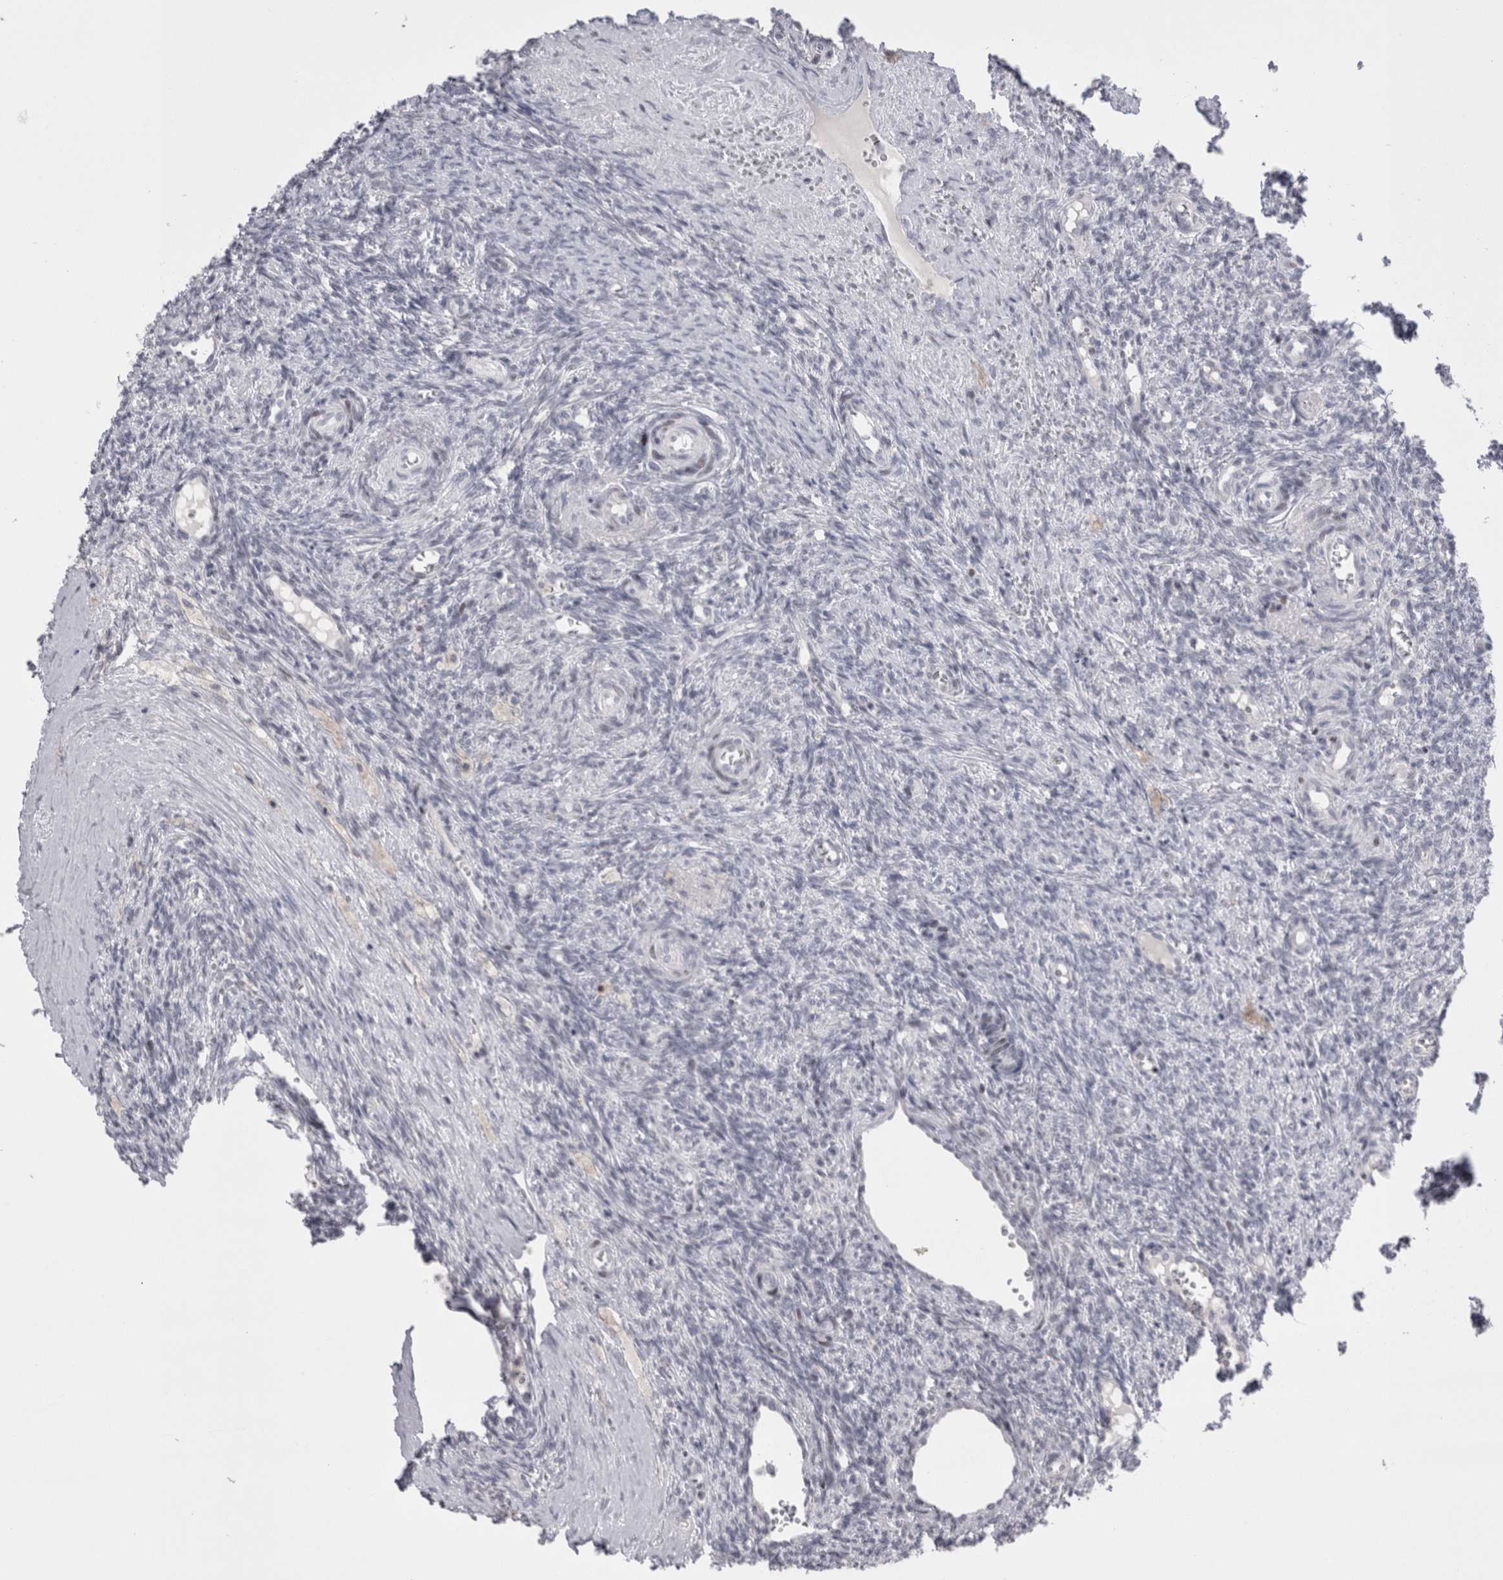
{"staining": {"intensity": "negative", "quantity": "none", "location": "none"}, "tissue": "ovary", "cell_type": "Ovarian stroma cells", "image_type": "normal", "snomed": [{"axis": "morphology", "description": "Normal tissue, NOS"}, {"axis": "topography", "description": "Ovary"}], "caption": "DAB immunohistochemical staining of normal ovary shows no significant positivity in ovarian stroma cells. (IHC, brightfield microscopy, high magnification).", "gene": "FNDC8", "patient": {"sex": "female", "age": 41}}